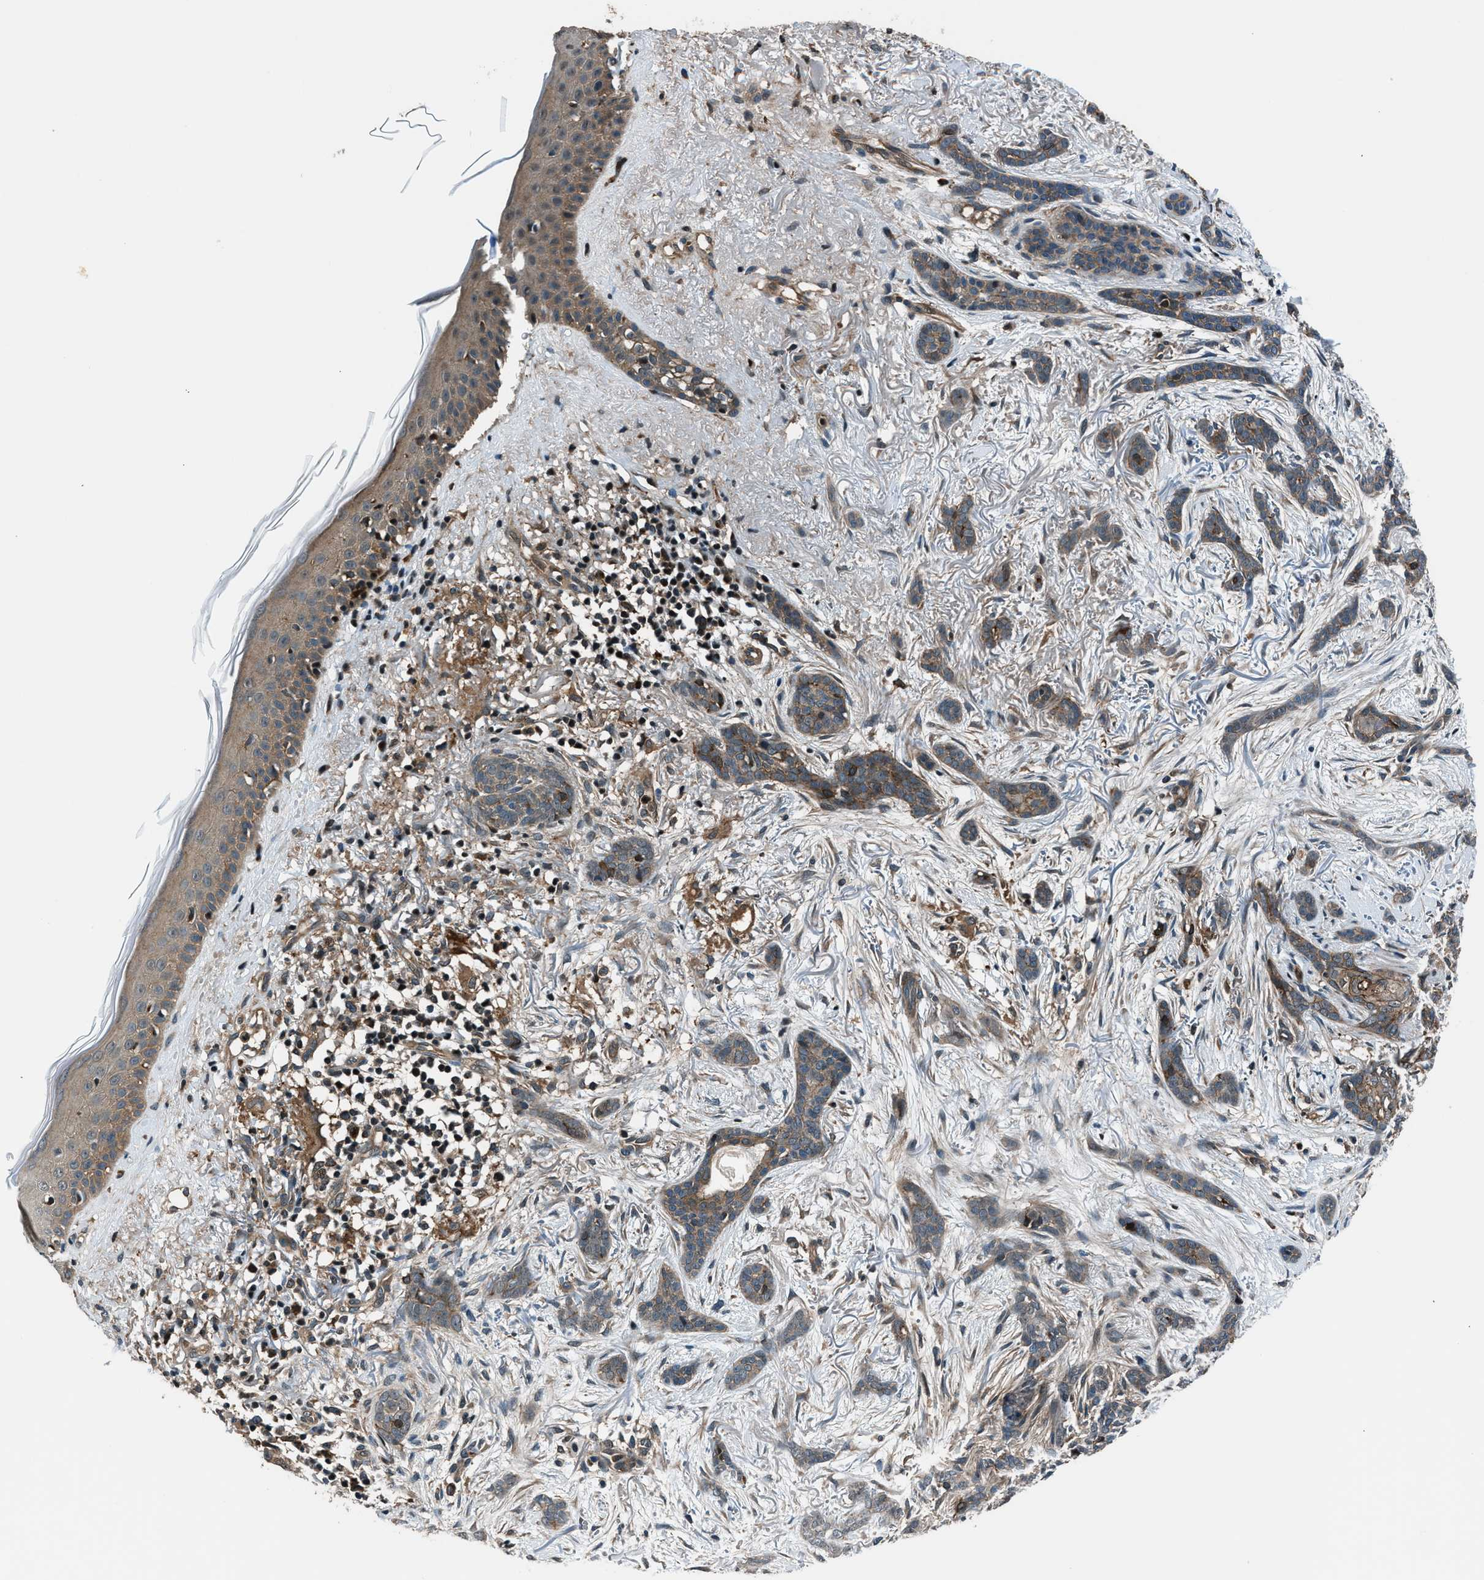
{"staining": {"intensity": "weak", "quantity": ">75%", "location": "cytoplasmic/membranous"}, "tissue": "skin cancer", "cell_type": "Tumor cells", "image_type": "cancer", "snomed": [{"axis": "morphology", "description": "Basal cell carcinoma"}, {"axis": "morphology", "description": "Adnexal tumor, benign"}, {"axis": "topography", "description": "Skin"}], "caption": "Brown immunohistochemical staining in human skin cancer (benign adnexal tumor) shows weak cytoplasmic/membranous staining in about >75% of tumor cells. (Brightfield microscopy of DAB IHC at high magnification).", "gene": "ARHGEF11", "patient": {"sex": "female", "age": 42}}